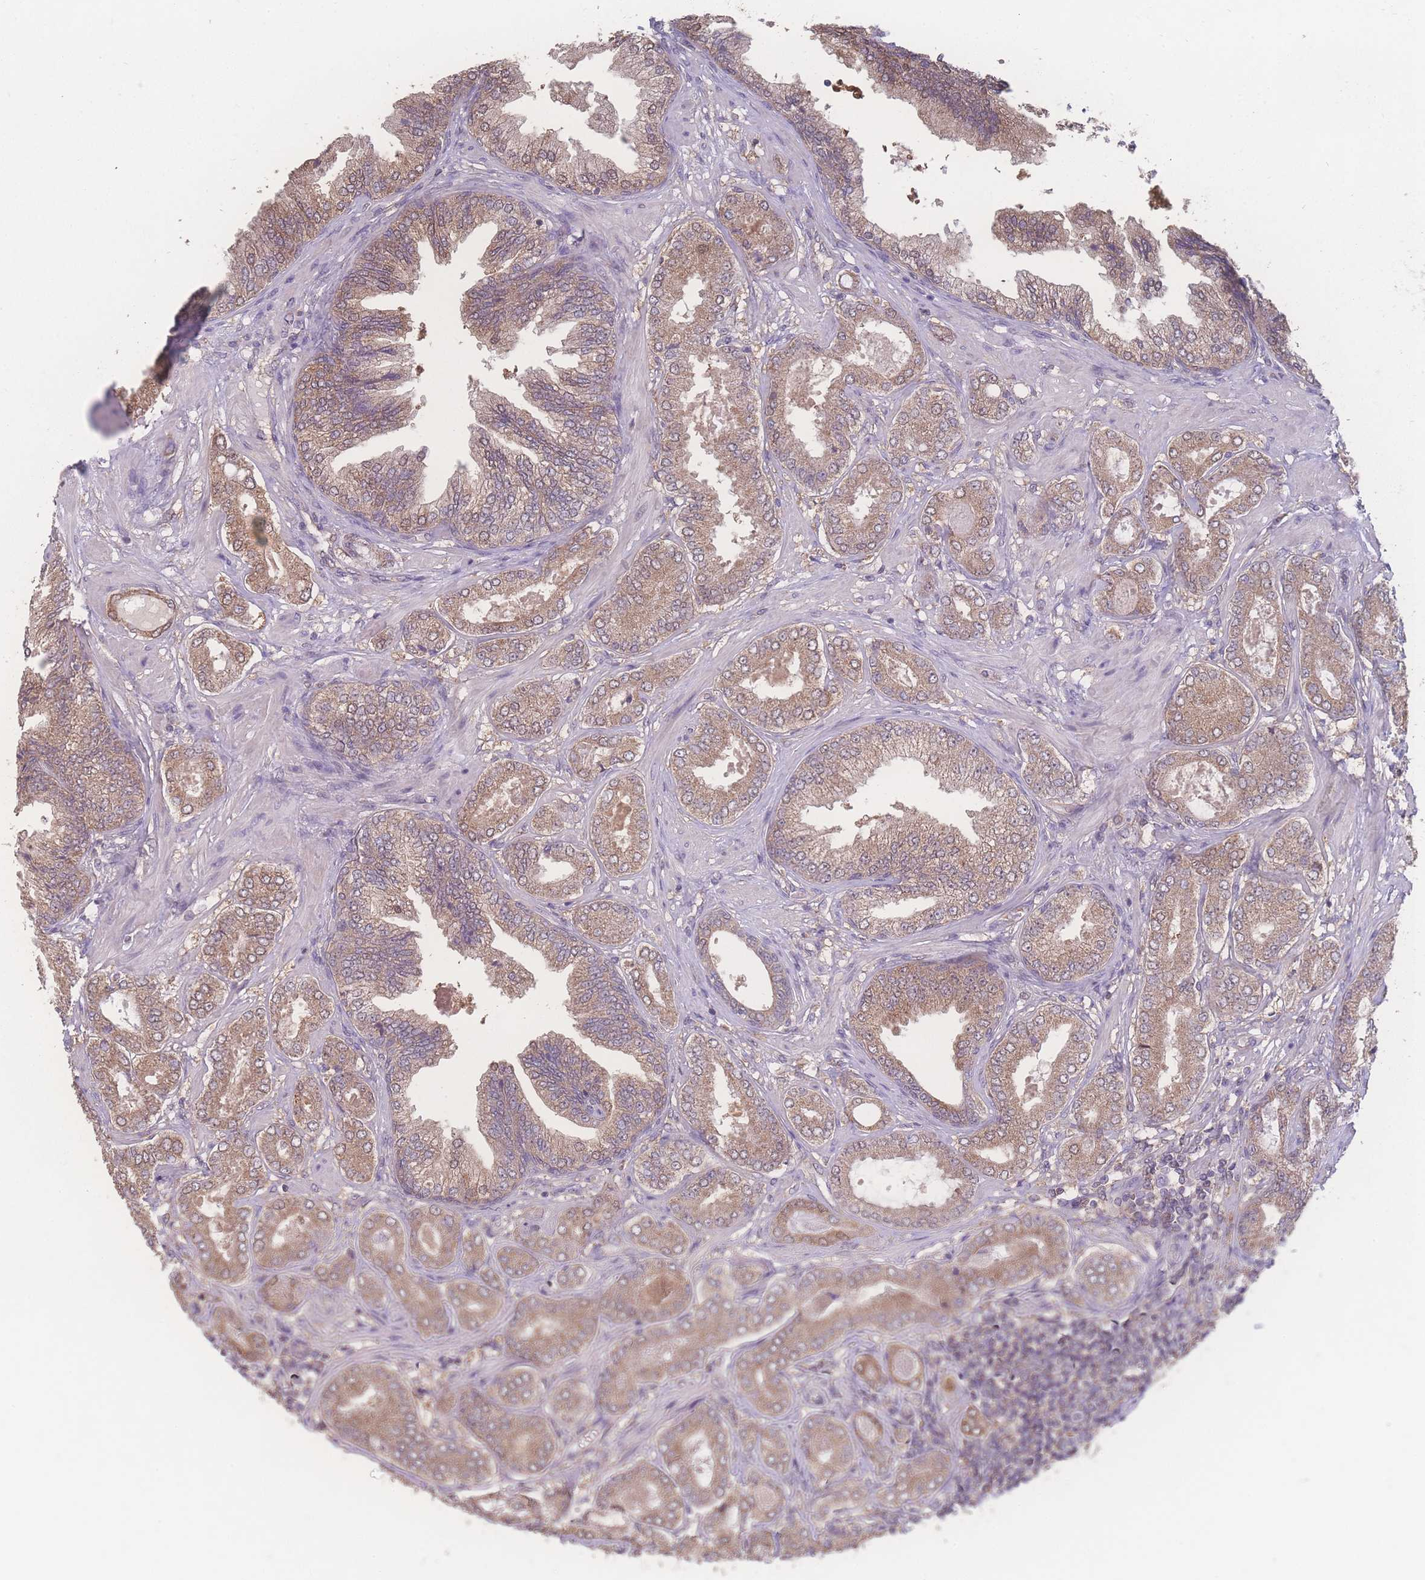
{"staining": {"intensity": "moderate", "quantity": ">75%", "location": "cytoplasmic/membranous"}, "tissue": "prostate cancer", "cell_type": "Tumor cells", "image_type": "cancer", "snomed": [{"axis": "morphology", "description": "Adenocarcinoma, Low grade"}, {"axis": "topography", "description": "Prostate"}], "caption": "Protein staining shows moderate cytoplasmic/membranous staining in about >75% of tumor cells in prostate adenocarcinoma (low-grade).", "gene": "GIPR", "patient": {"sex": "male", "age": 63}}